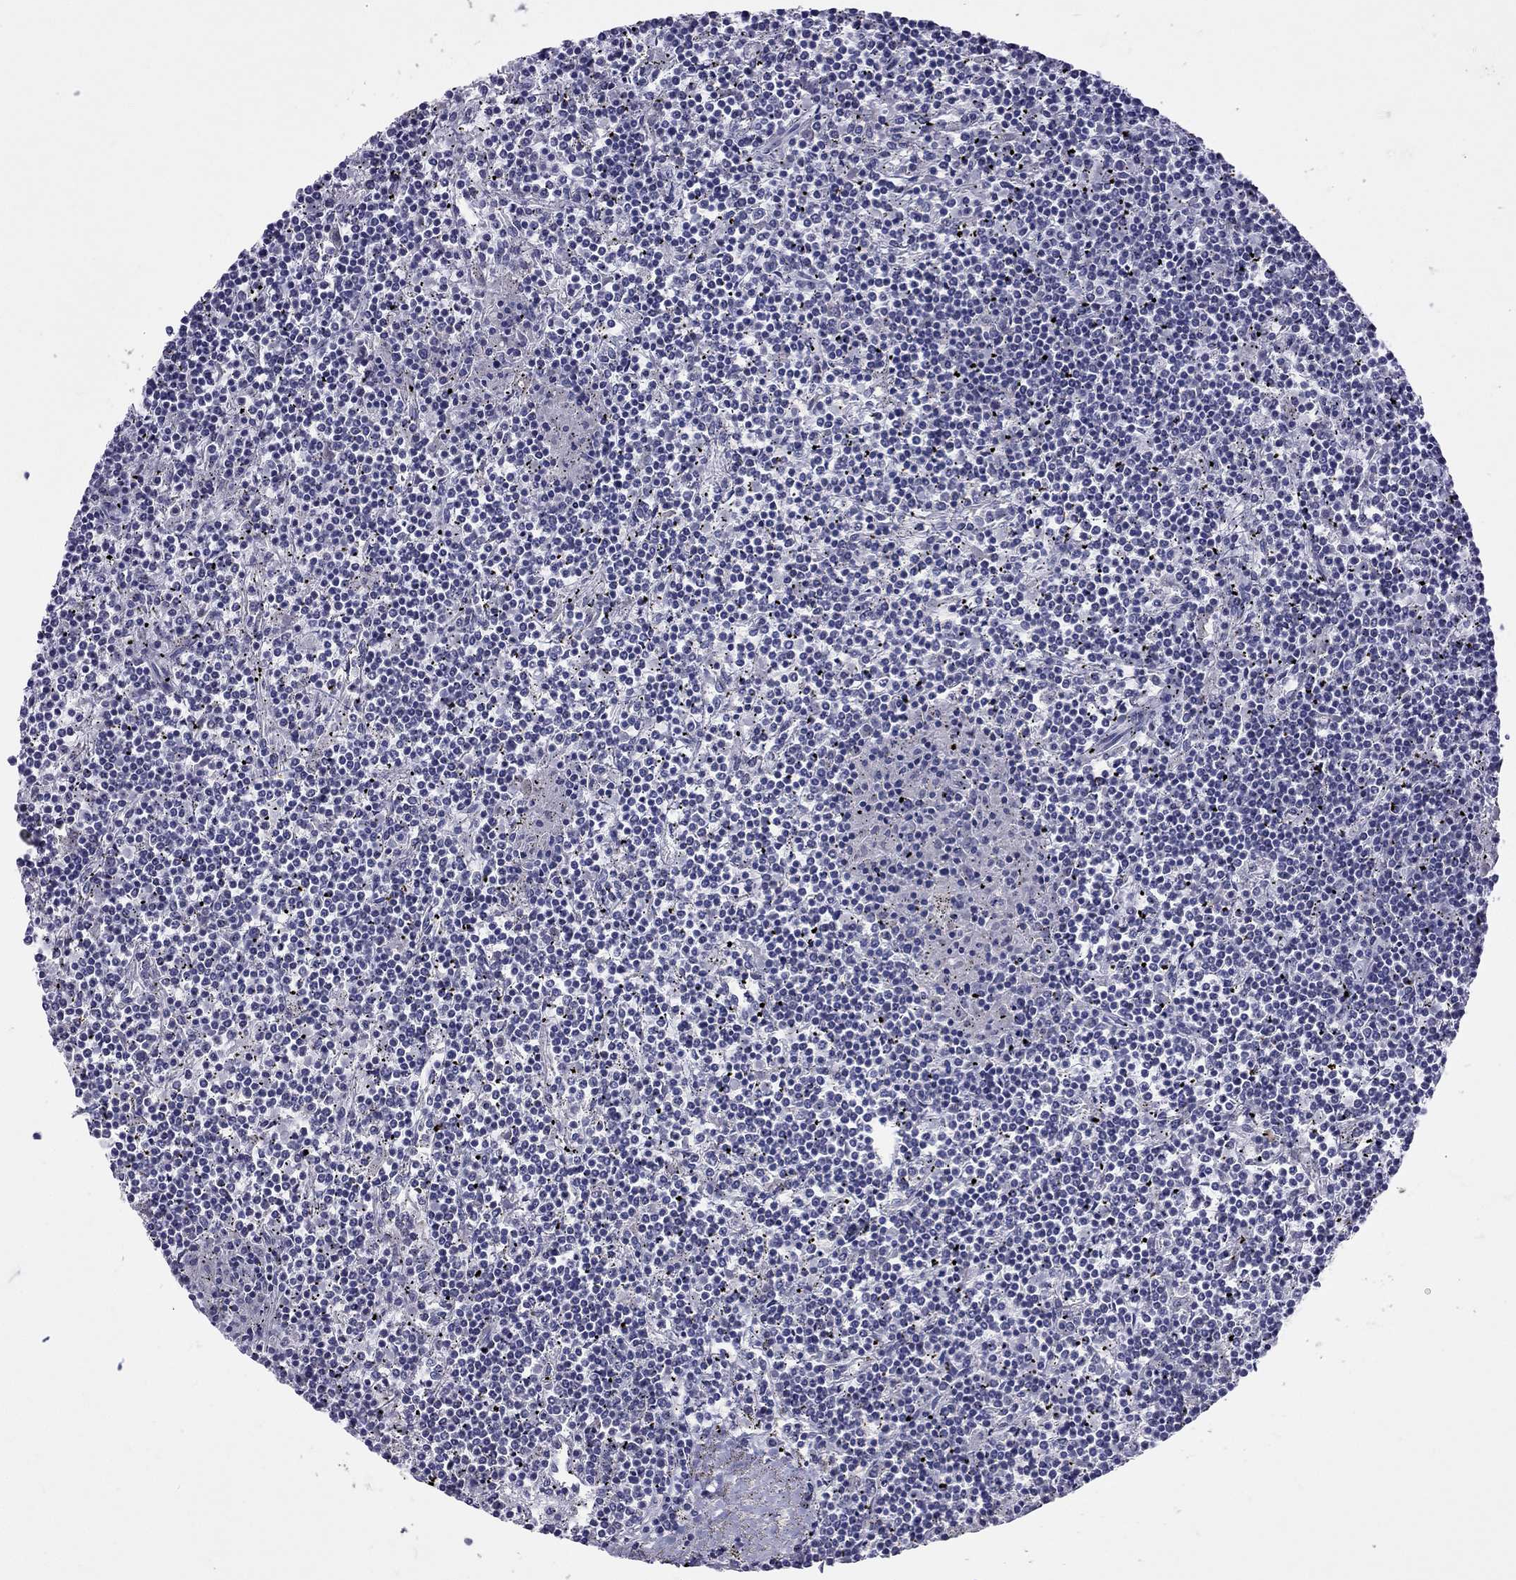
{"staining": {"intensity": "negative", "quantity": "none", "location": "none"}, "tissue": "lymphoma", "cell_type": "Tumor cells", "image_type": "cancer", "snomed": [{"axis": "morphology", "description": "Malignant lymphoma, non-Hodgkin's type, Low grade"}, {"axis": "topography", "description": "Spleen"}], "caption": "Image shows no protein positivity in tumor cells of low-grade malignant lymphoma, non-Hodgkin's type tissue.", "gene": "PPP1R3A", "patient": {"sex": "female", "age": 19}}